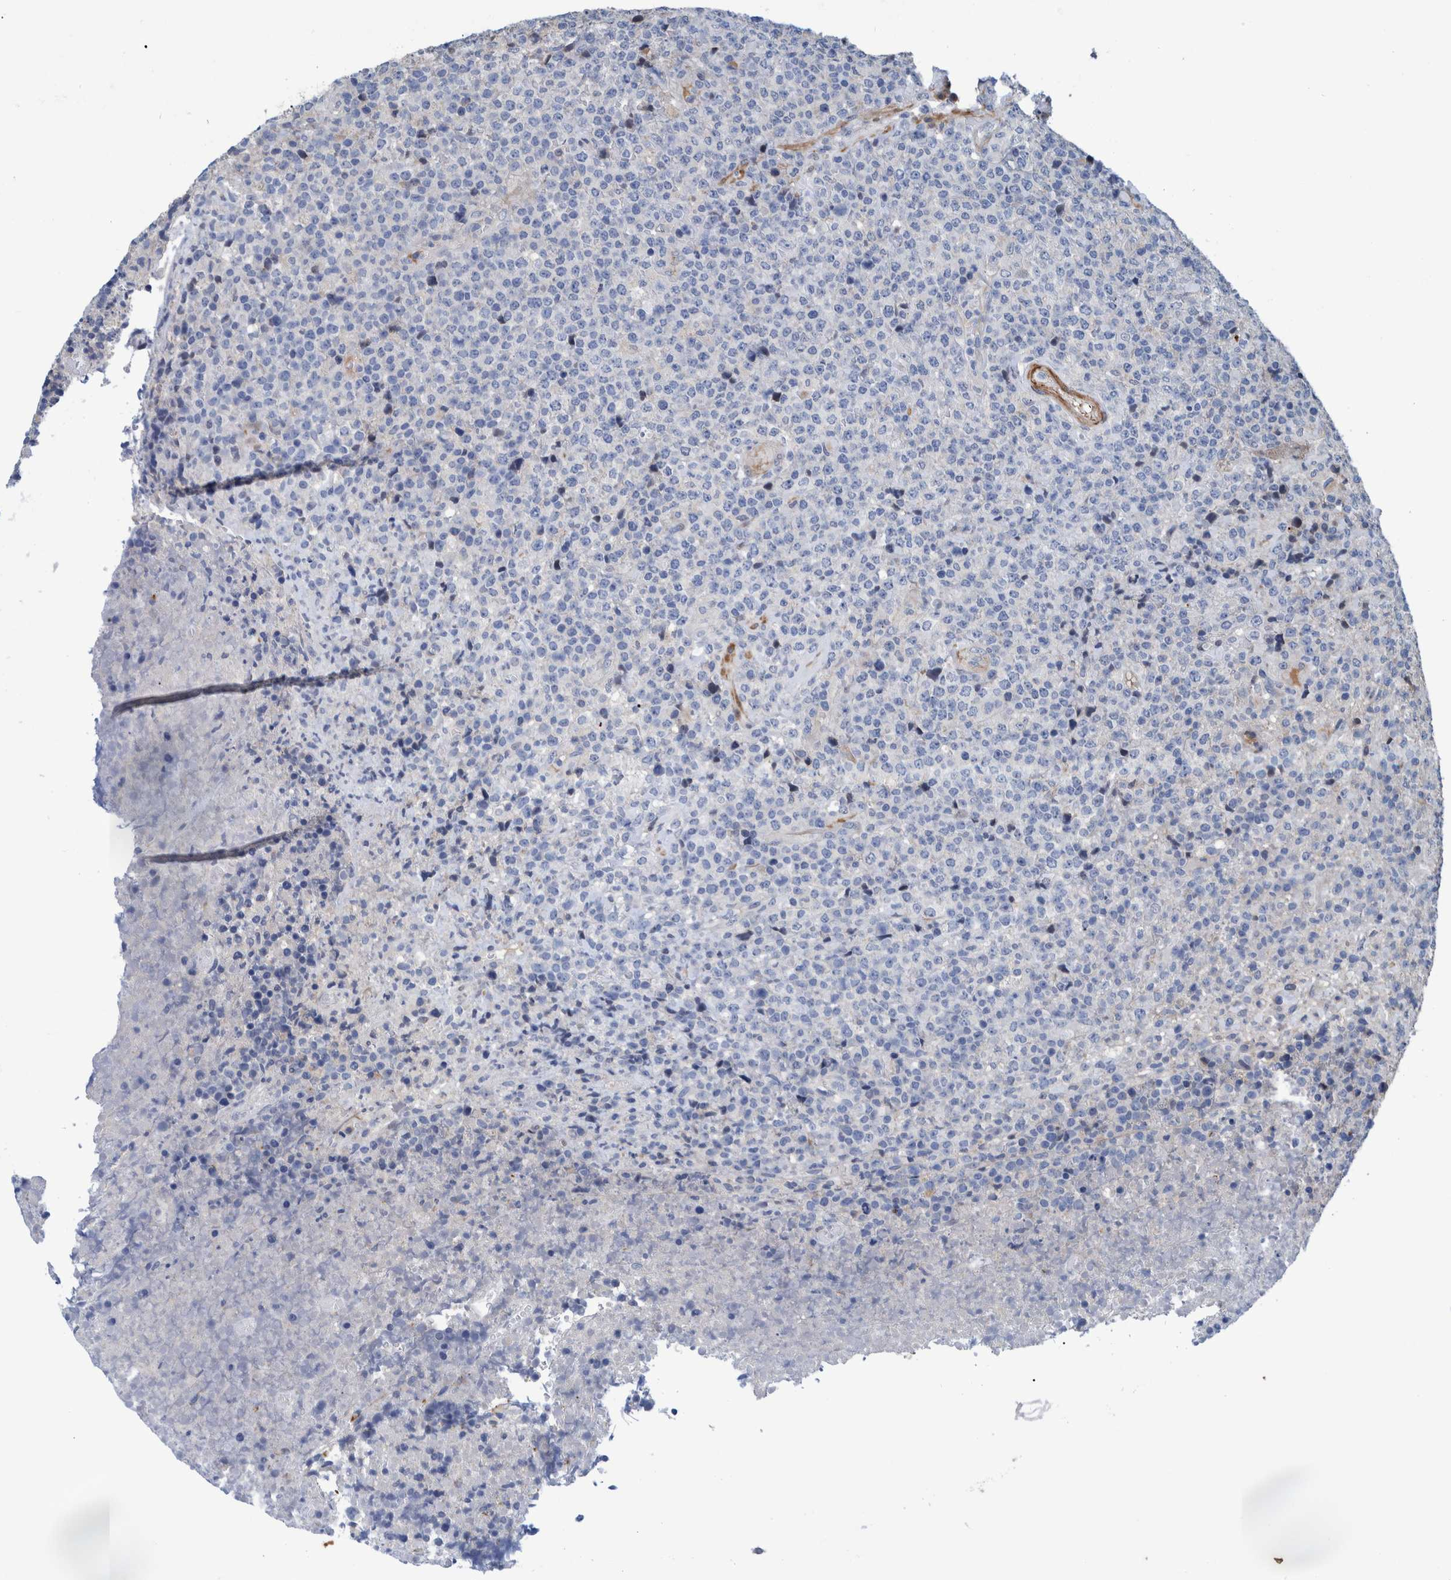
{"staining": {"intensity": "negative", "quantity": "none", "location": "none"}, "tissue": "lymphoma", "cell_type": "Tumor cells", "image_type": "cancer", "snomed": [{"axis": "morphology", "description": "Malignant lymphoma, non-Hodgkin's type, High grade"}, {"axis": "topography", "description": "Lymph node"}], "caption": "Tumor cells are negative for protein expression in human malignant lymphoma, non-Hodgkin's type (high-grade).", "gene": "MKS1", "patient": {"sex": "male", "age": 13}}